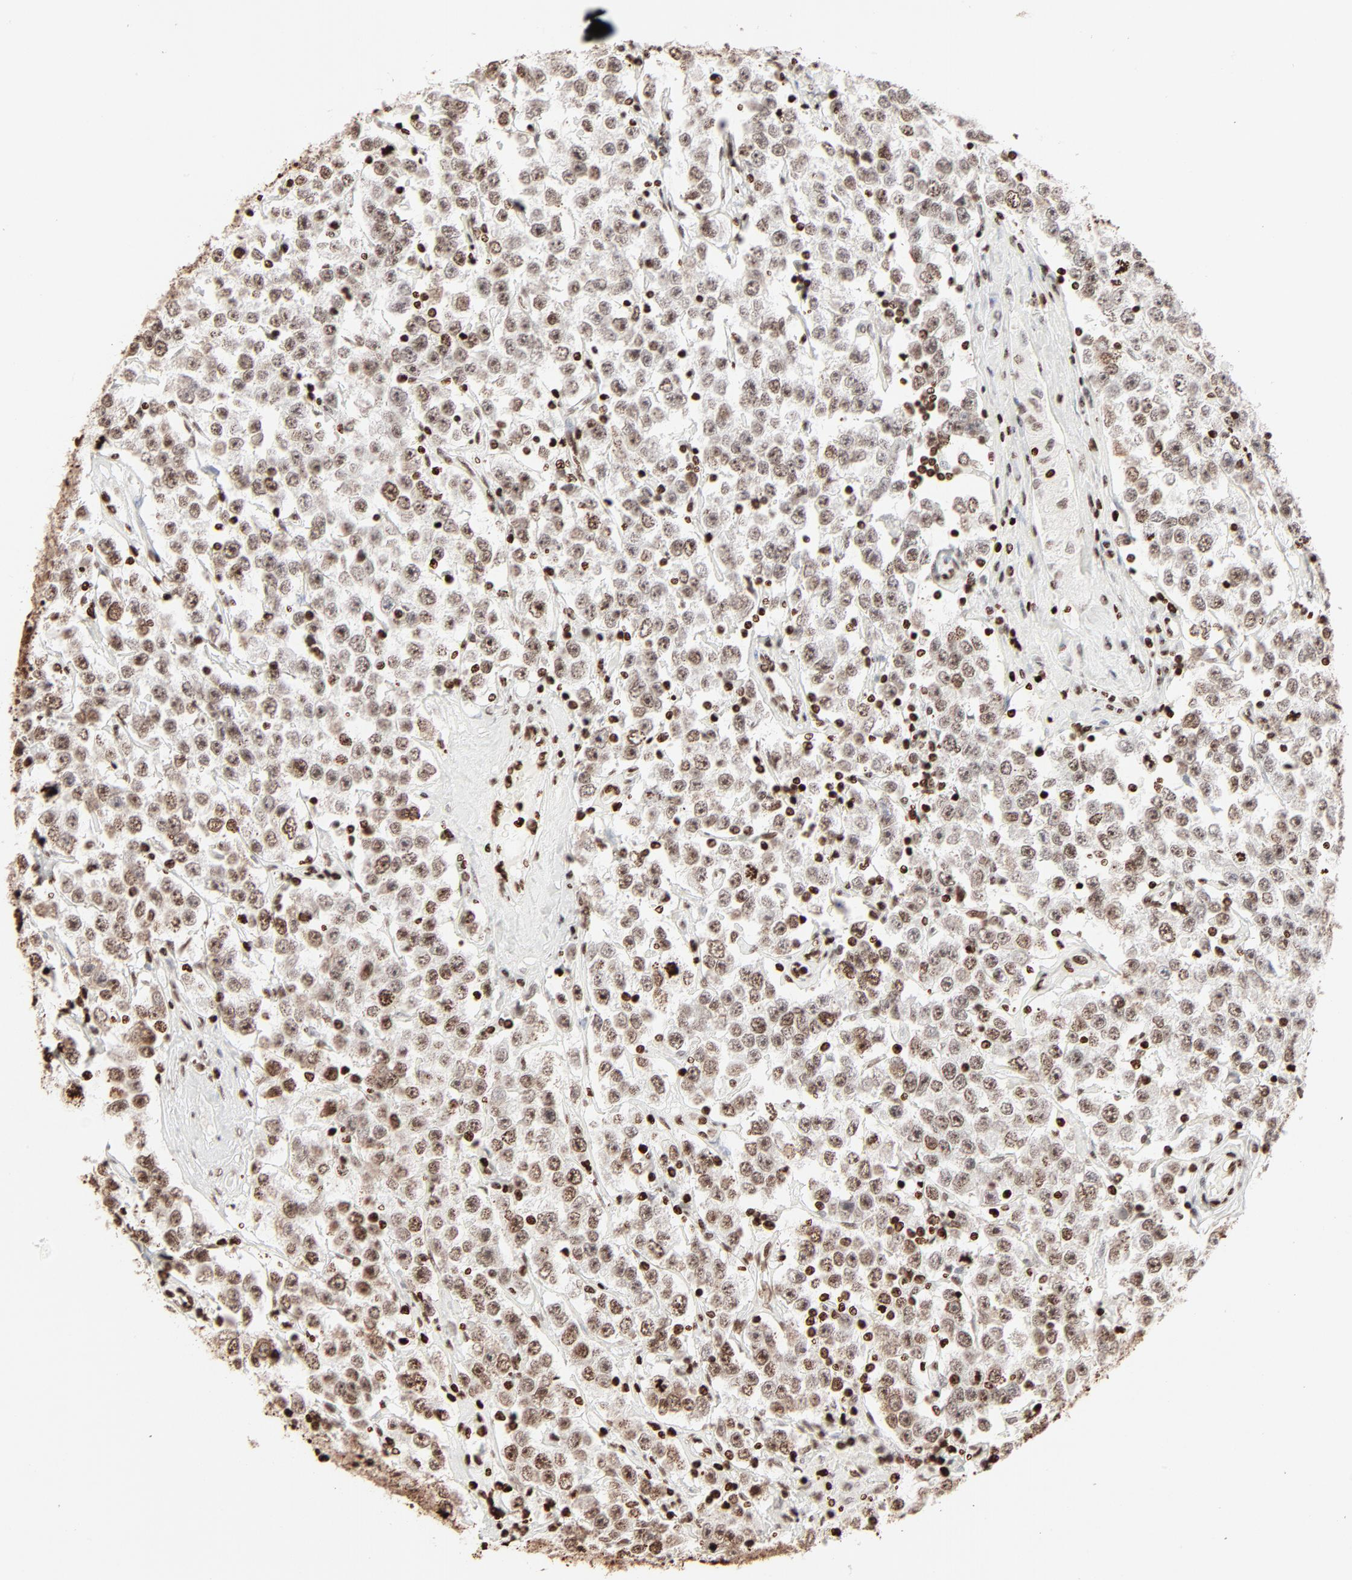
{"staining": {"intensity": "moderate", "quantity": ">75%", "location": "nuclear"}, "tissue": "testis cancer", "cell_type": "Tumor cells", "image_type": "cancer", "snomed": [{"axis": "morphology", "description": "Seminoma, NOS"}, {"axis": "topography", "description": "Testis"}], "caption": "Protein analysis of testis cancer (seminoma) tissue exhibits moderate nuclear positivity in about >75% of tumor cells. The protein is stained brown, and the nuclei are stained in blue (DAB IHC with brightfield microscopy, high magnification).", "gene": "HMGB2", "patient": {"sex": "male", "age": 52}}